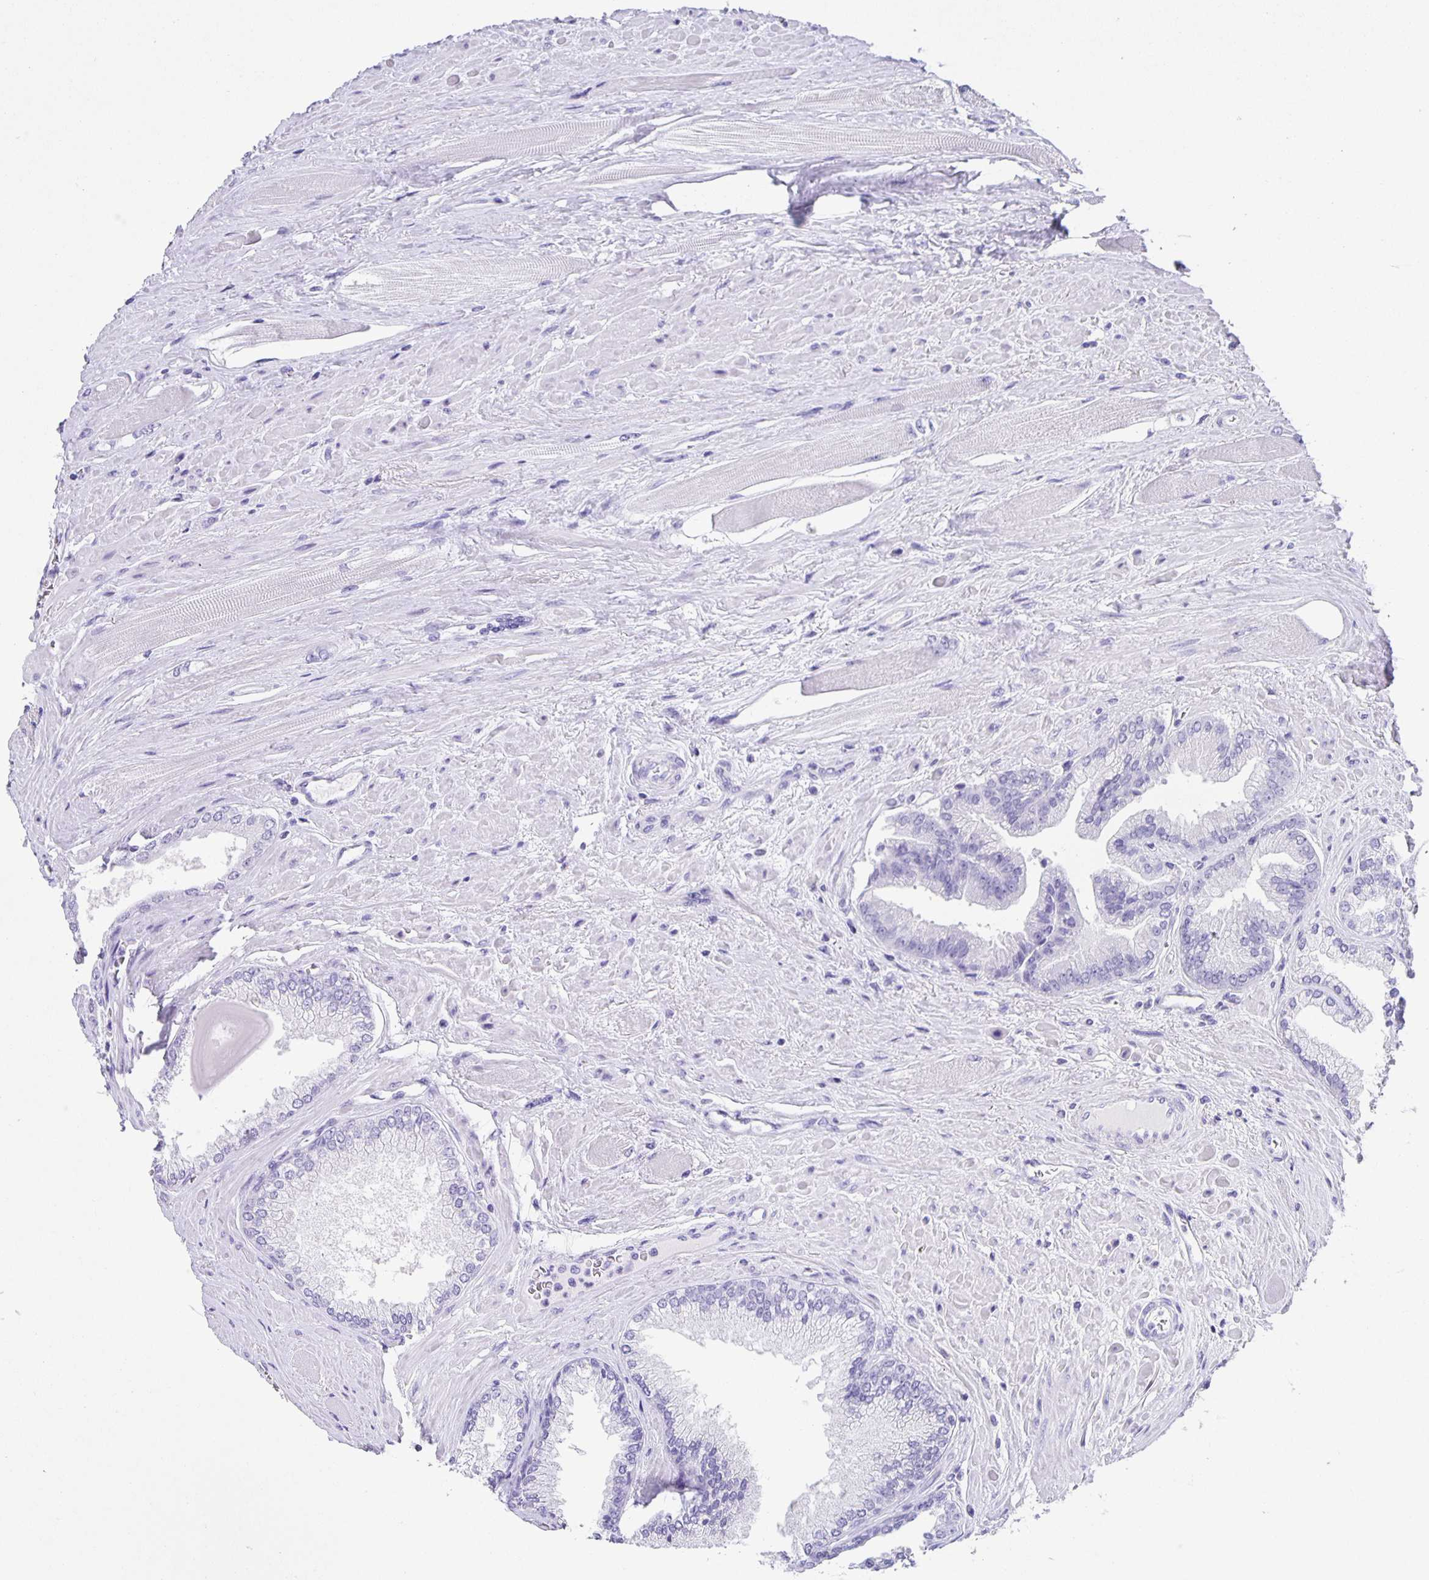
{"staining": {"intensity": "negative", "quantity": "none", "location": "none"}, "tissue": "prostate cancer", "cell_type": "Tumor cells", "image_type": "cancer", "snomed": [{"axis": "morphology", "description": "Adenocarcinoma, Low grade"}, {"axis": "topography", "description": "Prostate"}], "caption": "This is a image of immunohistochemistry (IHC) staining of prostate cancer, which shows no expression in tumor cells.", "gene": "GUCA2A", "patient": {"sex": "male", "age": 67}}